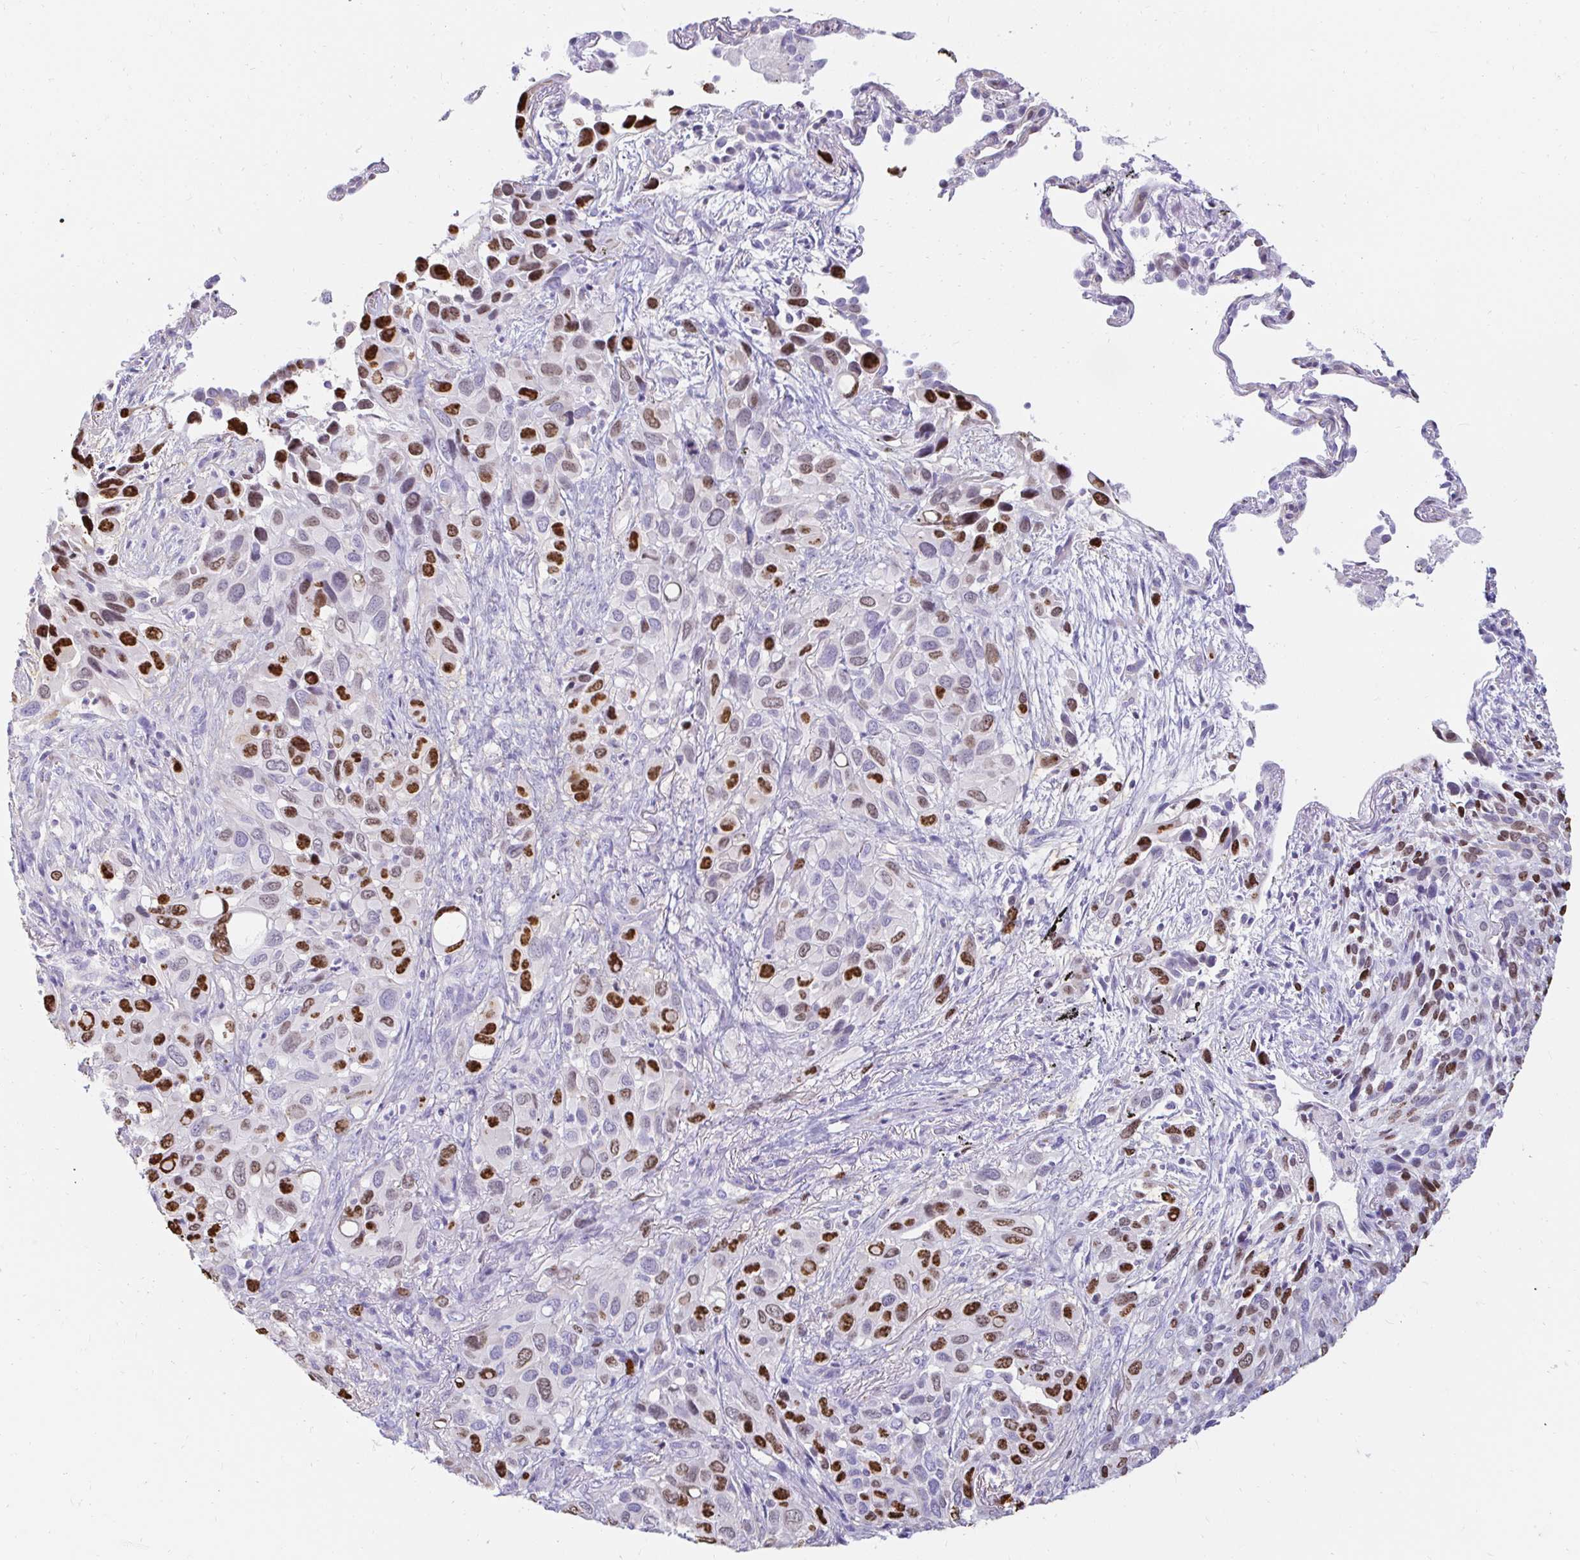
{"staining": {"intensity": "strong", "quantity": "25%-75%", "location": "nuclear"}, "tissue": "melanoma", "cell_type": "Tumor cells", "image_type": "cancer", "snomed": [{"axis": "morphology", "description": "Malignant melanoma, Metastatic site"}, {"axis": "topography", "description": "Lung"}], "caption": "Protein staining by IHC displays strong nuclear expression in approximately 25%-75% of tumor cells in malignant melanoma (metastatic site).", "gene": "CAPSL", "patient": {"sex": "male", "age": 48}}